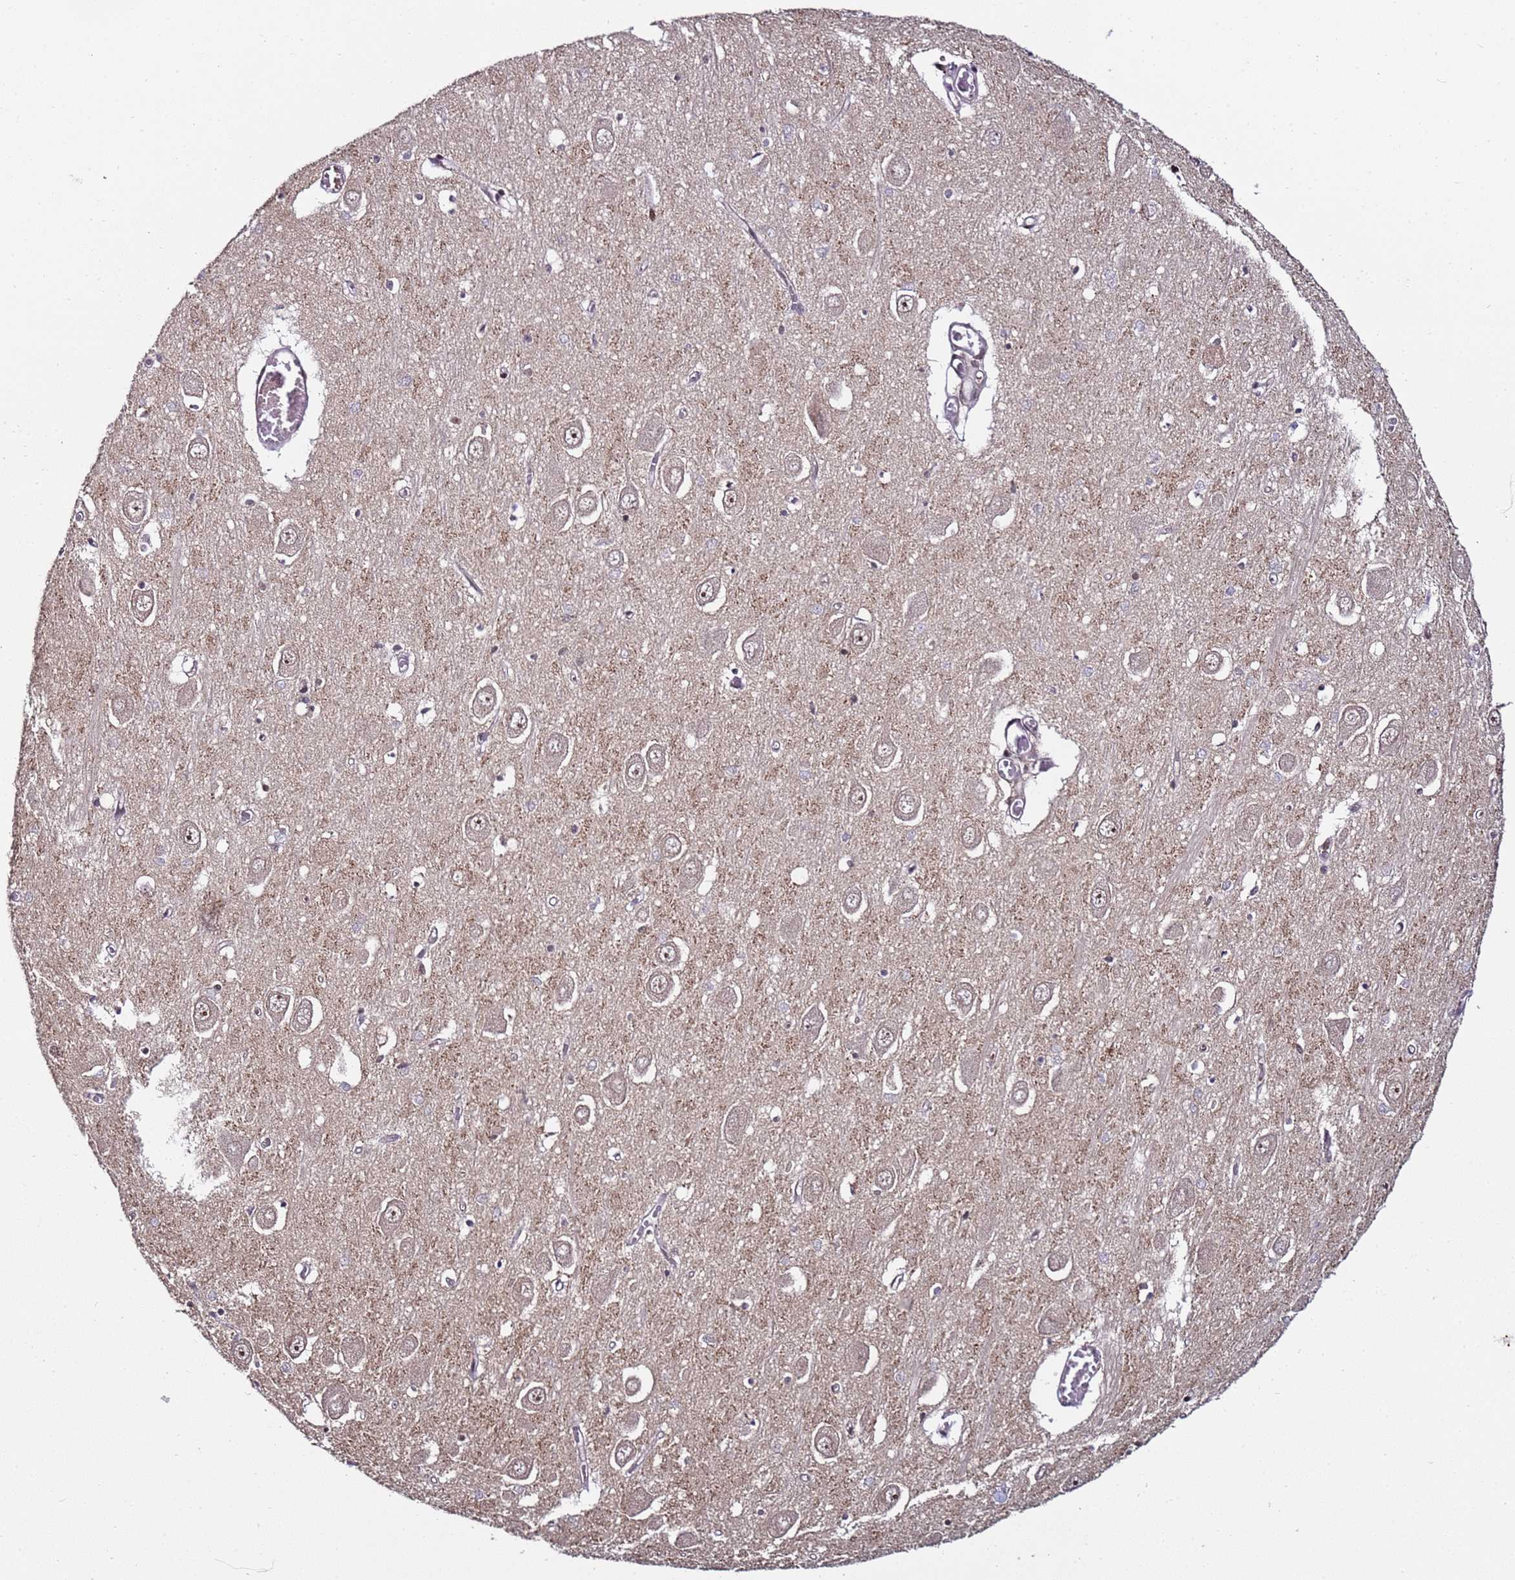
{"staining": {"intensity": "negative", "quantity": "none", "location": "none"}, "tissue": "hippocampus", "cell_type": "Glial cells", "image_type": "normal", "snomed": [{"axis": "morphology", "description": "Normal tissue, NOS"}, {"axis": "topography", "description": "Hippocampus"}], "caption": "Immunohistochemistry of unremarkable hippocampus shows no expression in glial cells.", "gene": "PPM1H", "patient": {"sex": "male", "age": 70}}